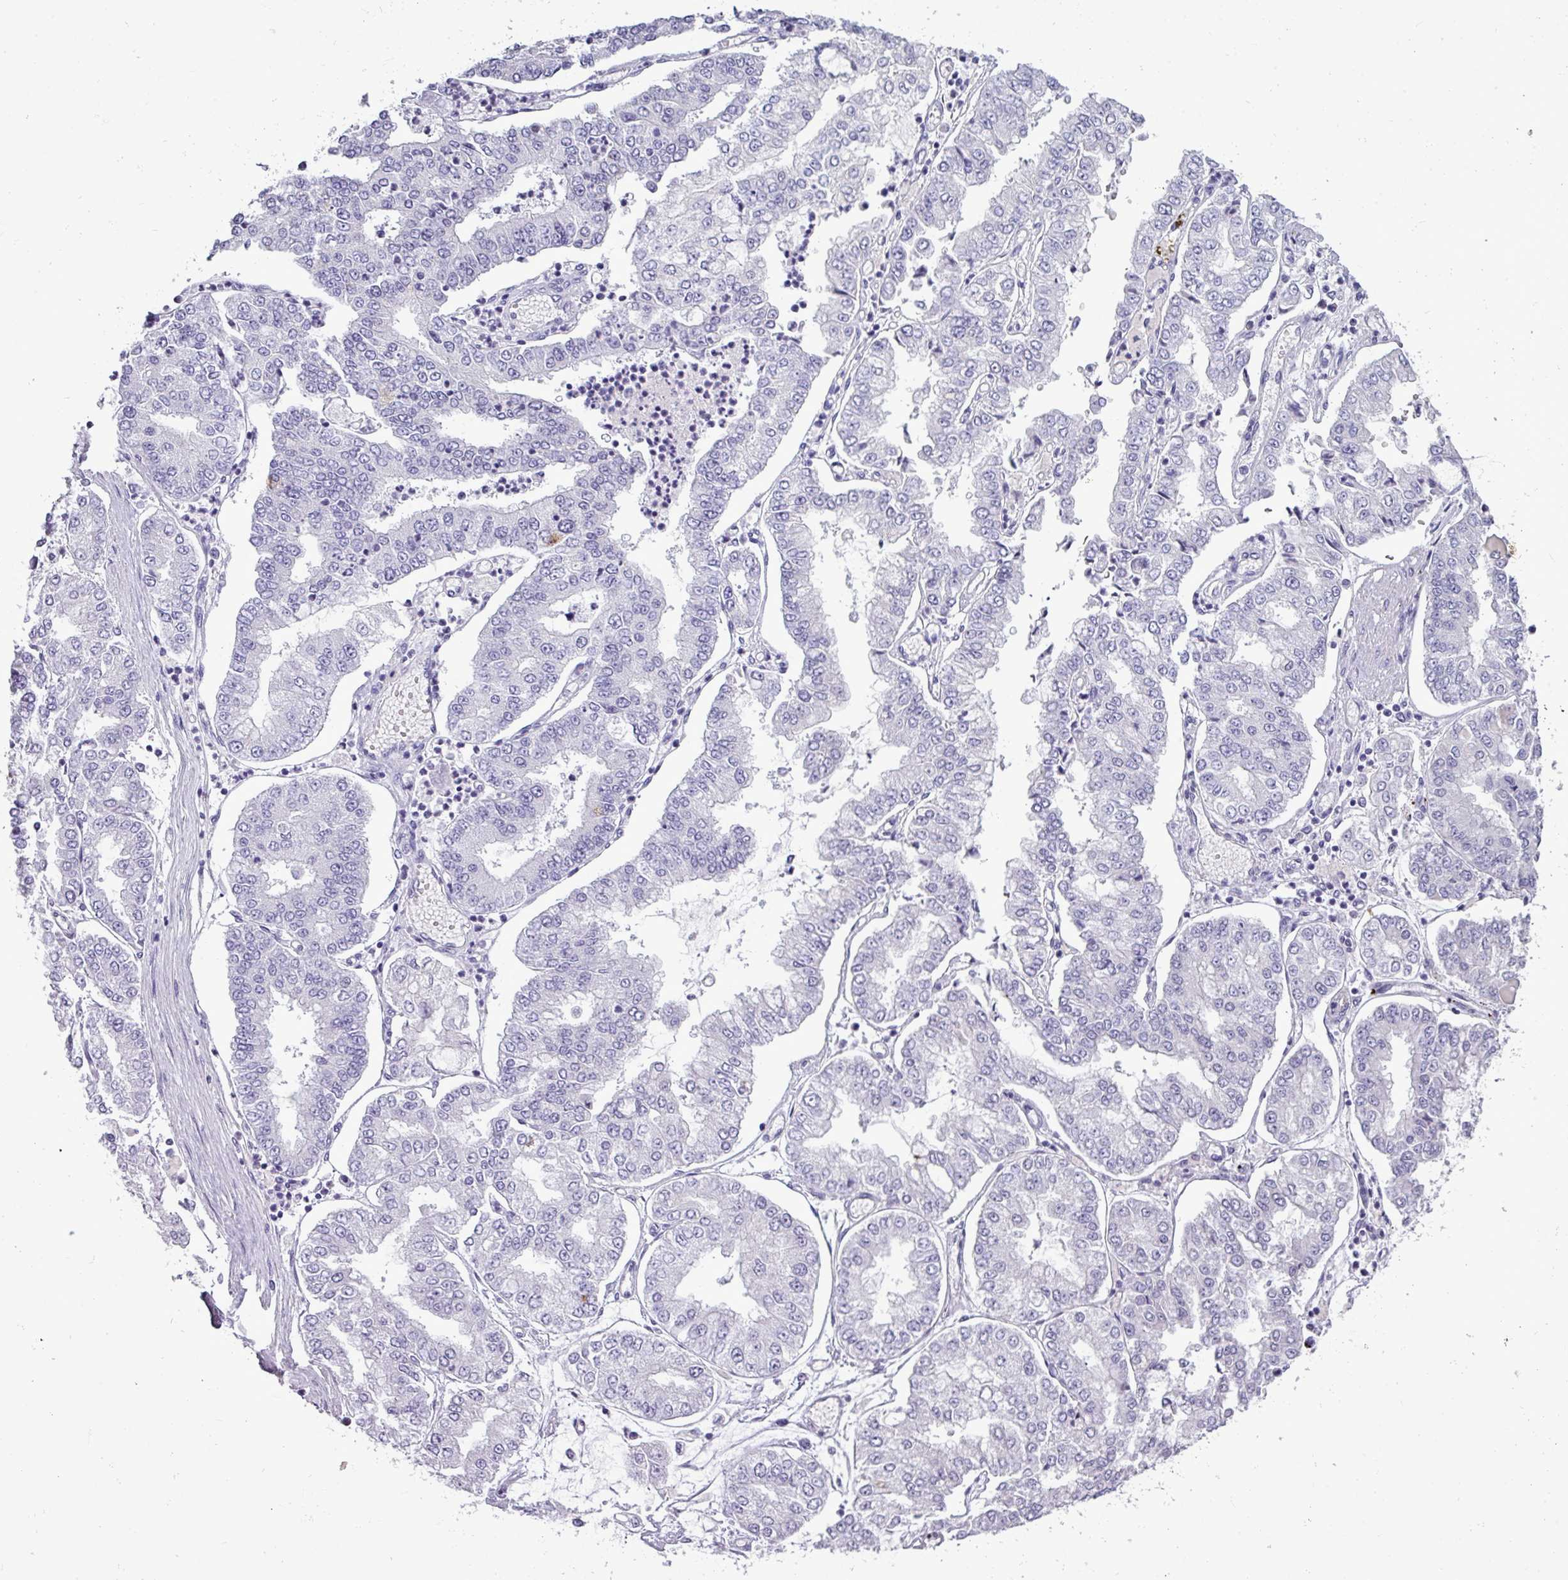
{"staining": {"intensity": "negative", "quantity": "none", "location": "none"}, "tissue": "stomach cancer", "cell_type": "Tumor cells", "image_type": "cancer", "snomed": [{"axis": "morphology", "description": "Adenocarcinoma, NOS"}, {"axis": "topography", "description": "Stomach"}], "caption": "A micrograph of stomach cancer (adenocarcinoma) stained for a protein demonstrates no brown staining in tumor cells. Nuclei are stained in blue.", "gene": "TMEM91", "patient": {"sex": "male", "age": 76}}